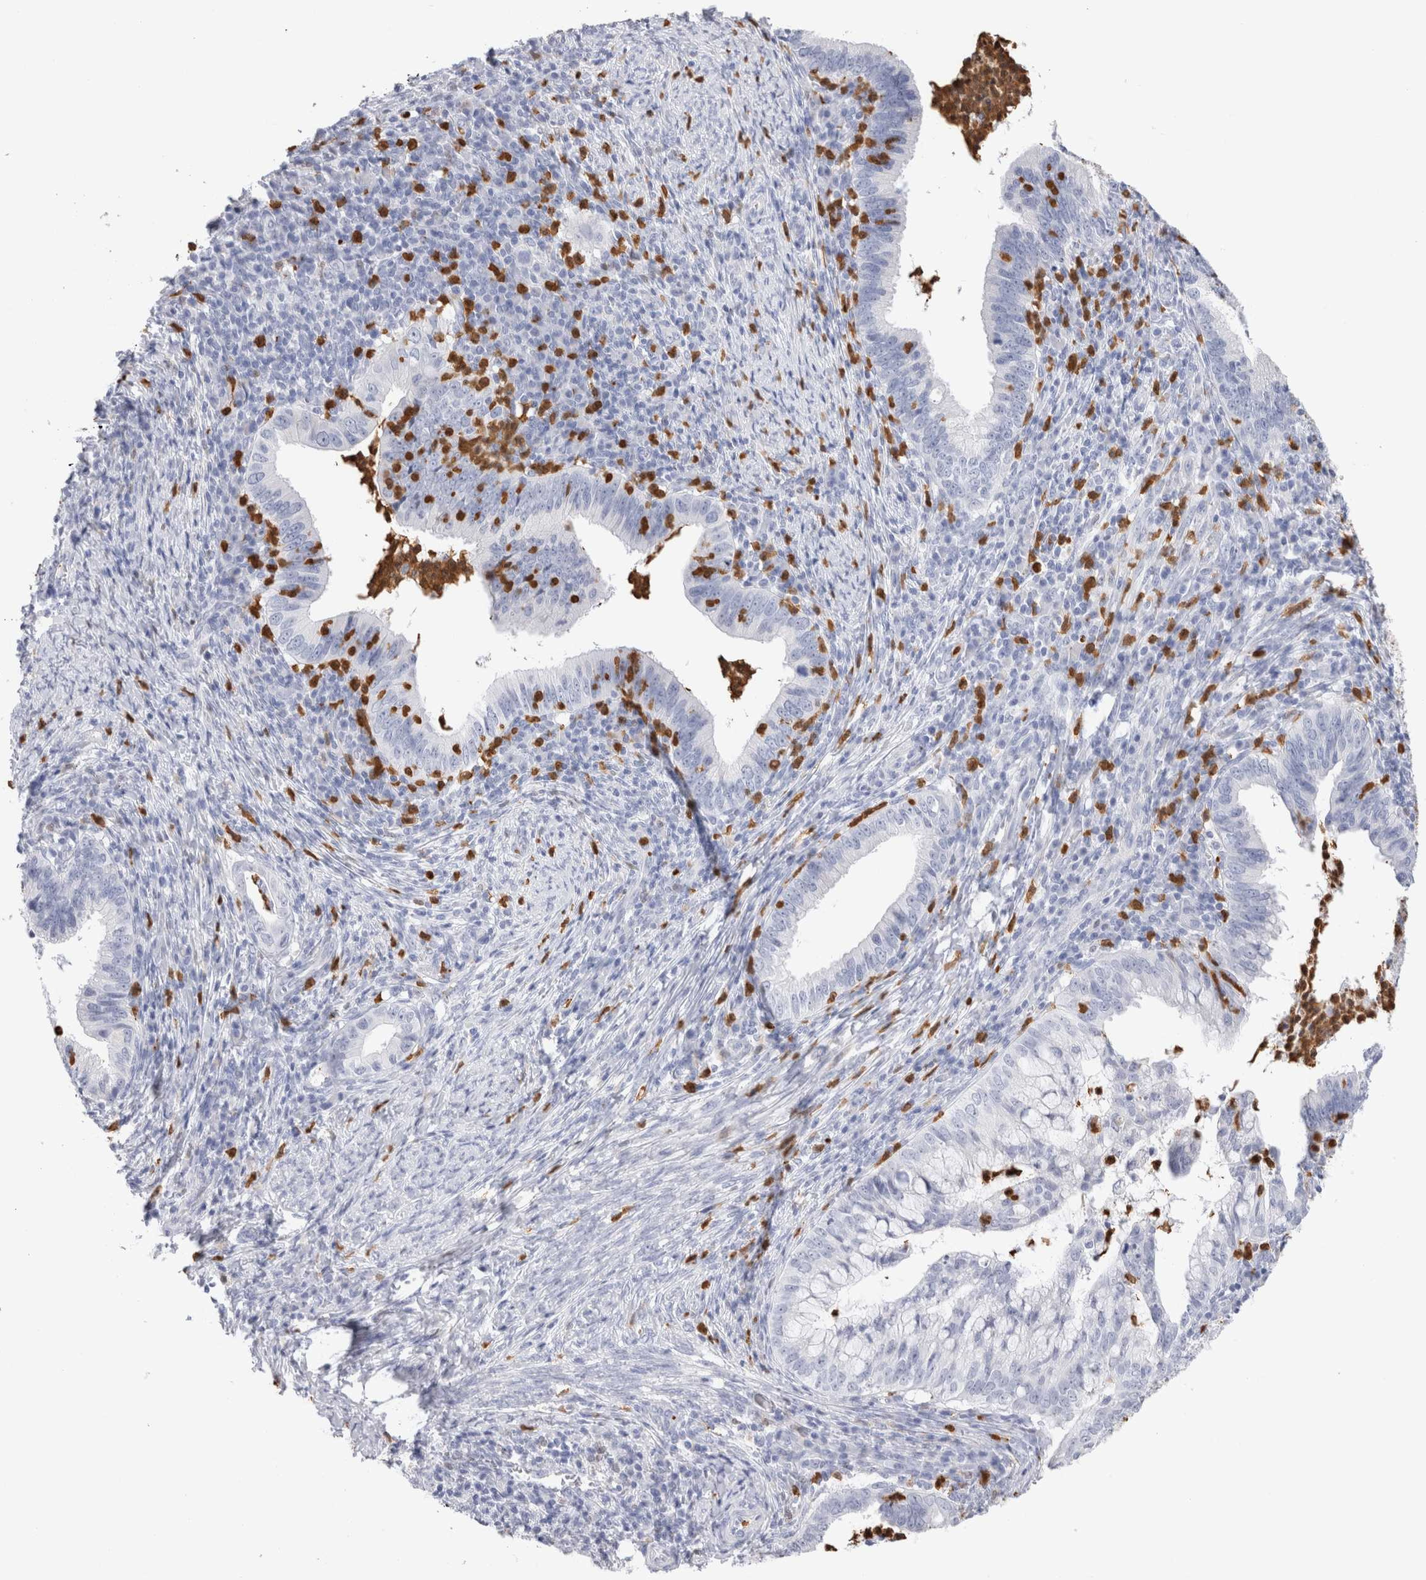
{"staining": {"intensity": "negative", "quantity": "none", "location": "none"}, "tissue": "cervical cancer", "cell_type": "Tumor cells", "image_type": "cancer", "snomed": [{"axis": "morphology", "description": "Adenocarcinoma, NOS"}, {"axis": "topography", "description": "Cervix"}], "caption": "DAB immunohistochemical staining of human cervical adenocarcinoma exhibits no significant staining in tumor cells.", "gene": "SLC10A5", "patient": {"sex": "female", "age": 36}}